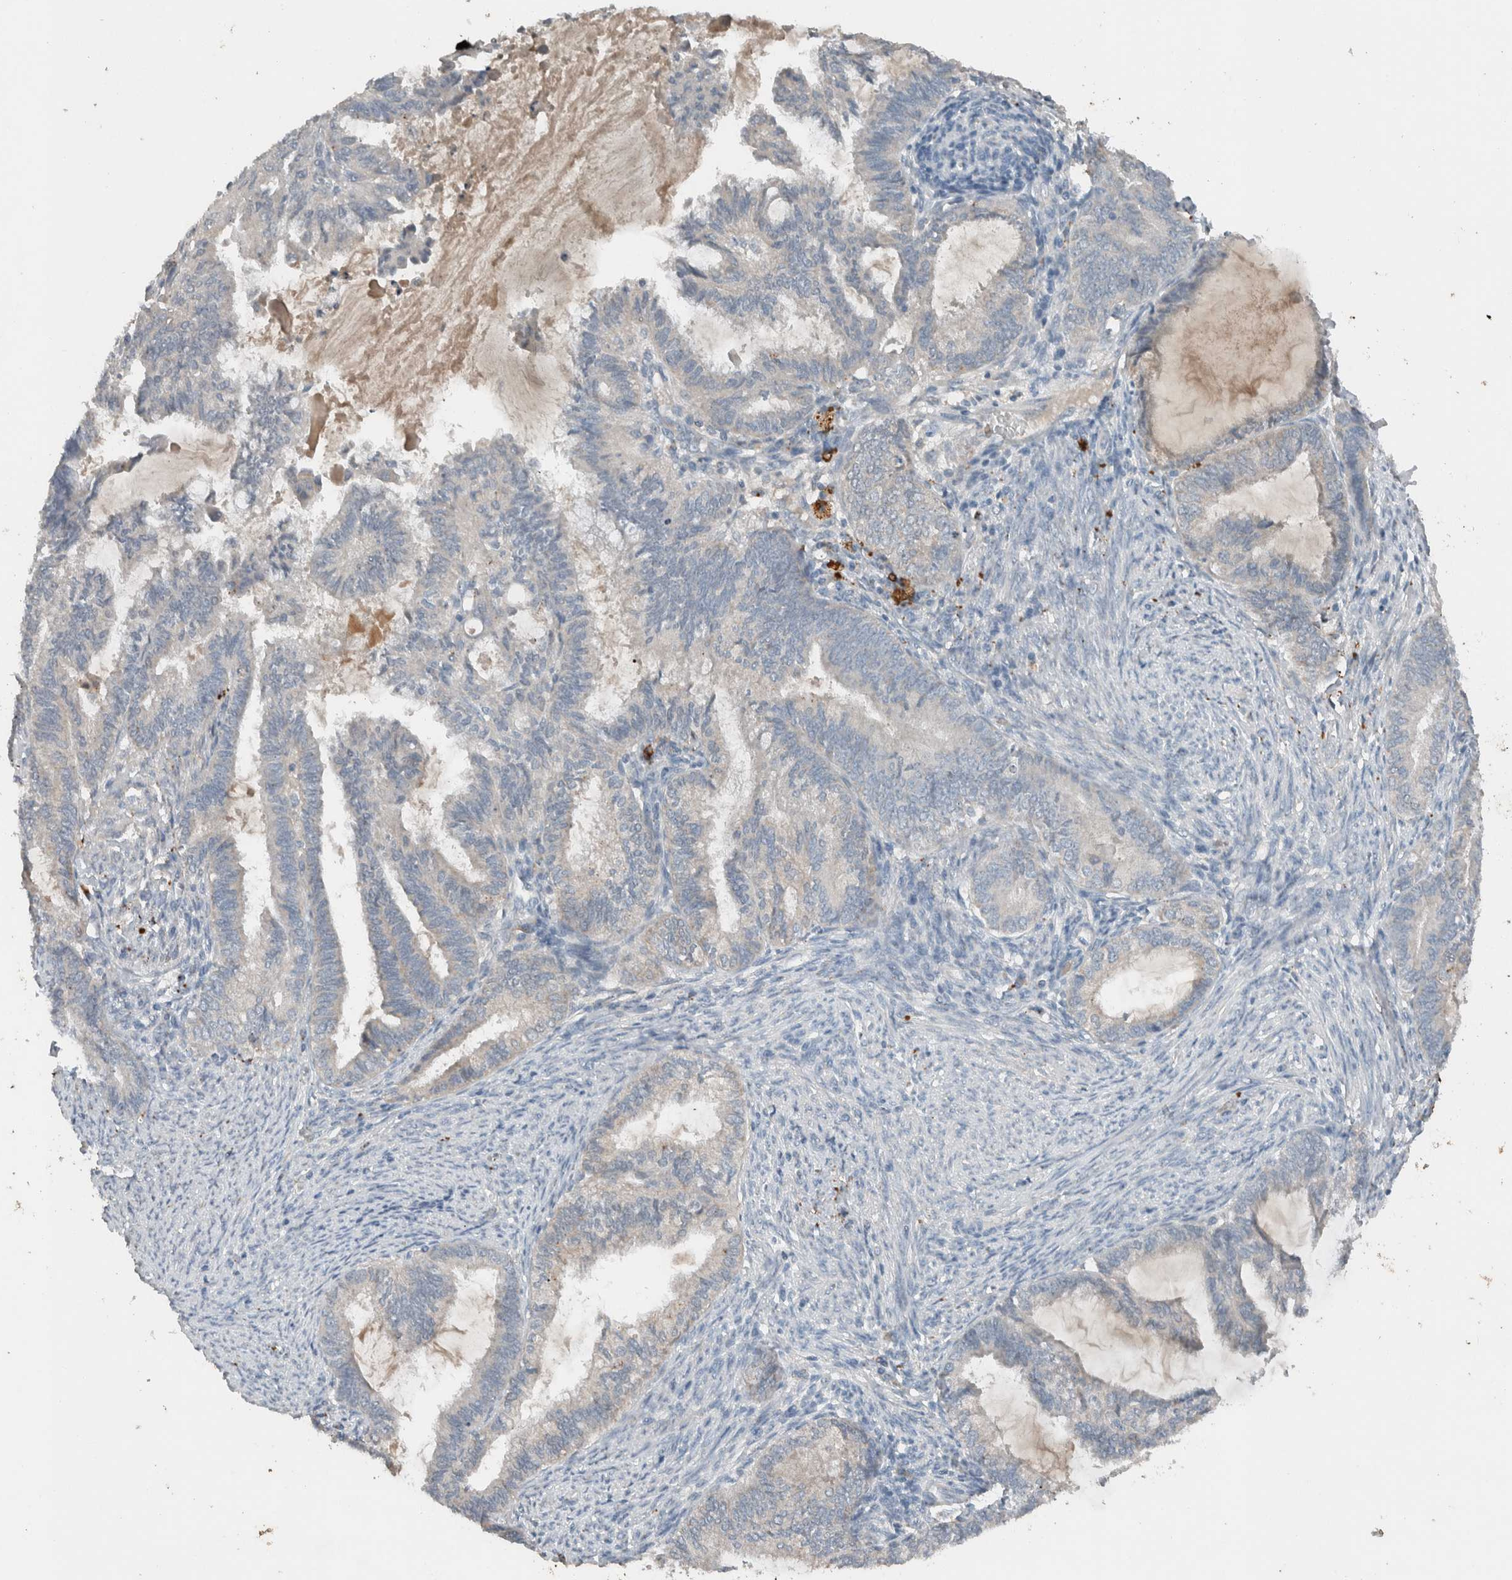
{"staining": {"intensity": "negative", "quantity": "none", "location": "none"}, "tissue": "endometrial cancer", "cell_type": "Tumor cells", "image_type": "cancer", "snomed": [{"axis": "morphology", "description": "Adenocarcinoma, NOS"}, {"axis": "topography", "description": "Endometrium"}], "caption": "Photomicrograph shows no significant protein positivity in tumor cells of endometrial cancer.", "gene": "UGCG", "patient": {"sex": "female", "age": 86}}